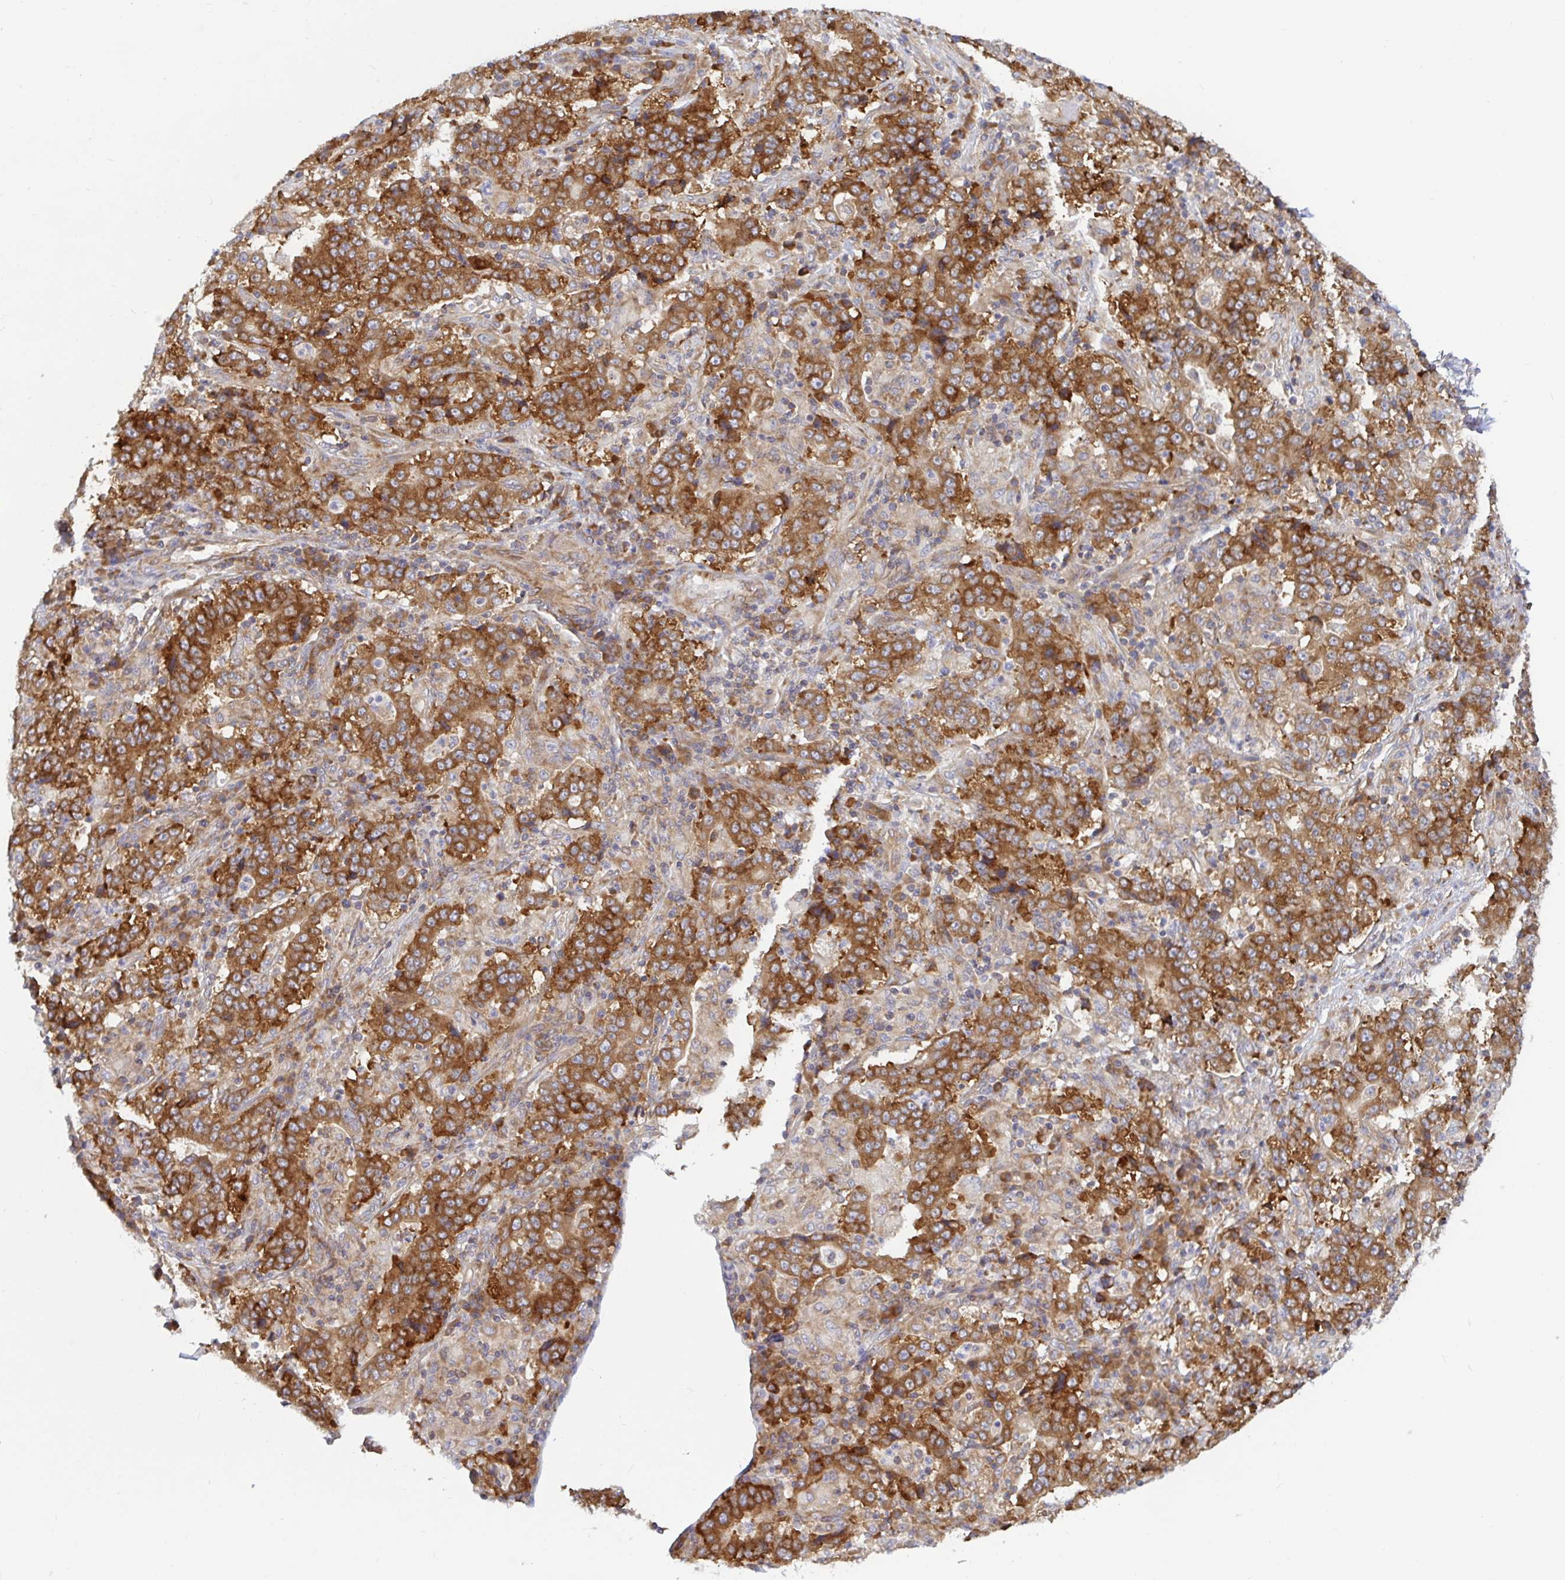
{"staining": {"intensity": "strong", "quantity": ">75%", "location": "cytoplasmic/membranous"}, "tissue": "stomach cancer", "cell_type": "Tumor cells", "image_type": "cancer", "snomed": [{"axis": "morphology", "description": "Normal tissue, NOS"}, {"axis": "morphology", "description": "Adenocarcinoma, NOS"}, {"axis": "topography", "description": "Stomach, upper"}, {"axis": "topography", "description": "Stomach"}], "caption": "This histopathology image reveals IHC staining of stomach adenocarcinoma, with high strong cytoplasmic/membranous positivity in approximately >75% of tumor cells.", "gene": "LARP1", "patient": {"sex": "male", "age": 59}}